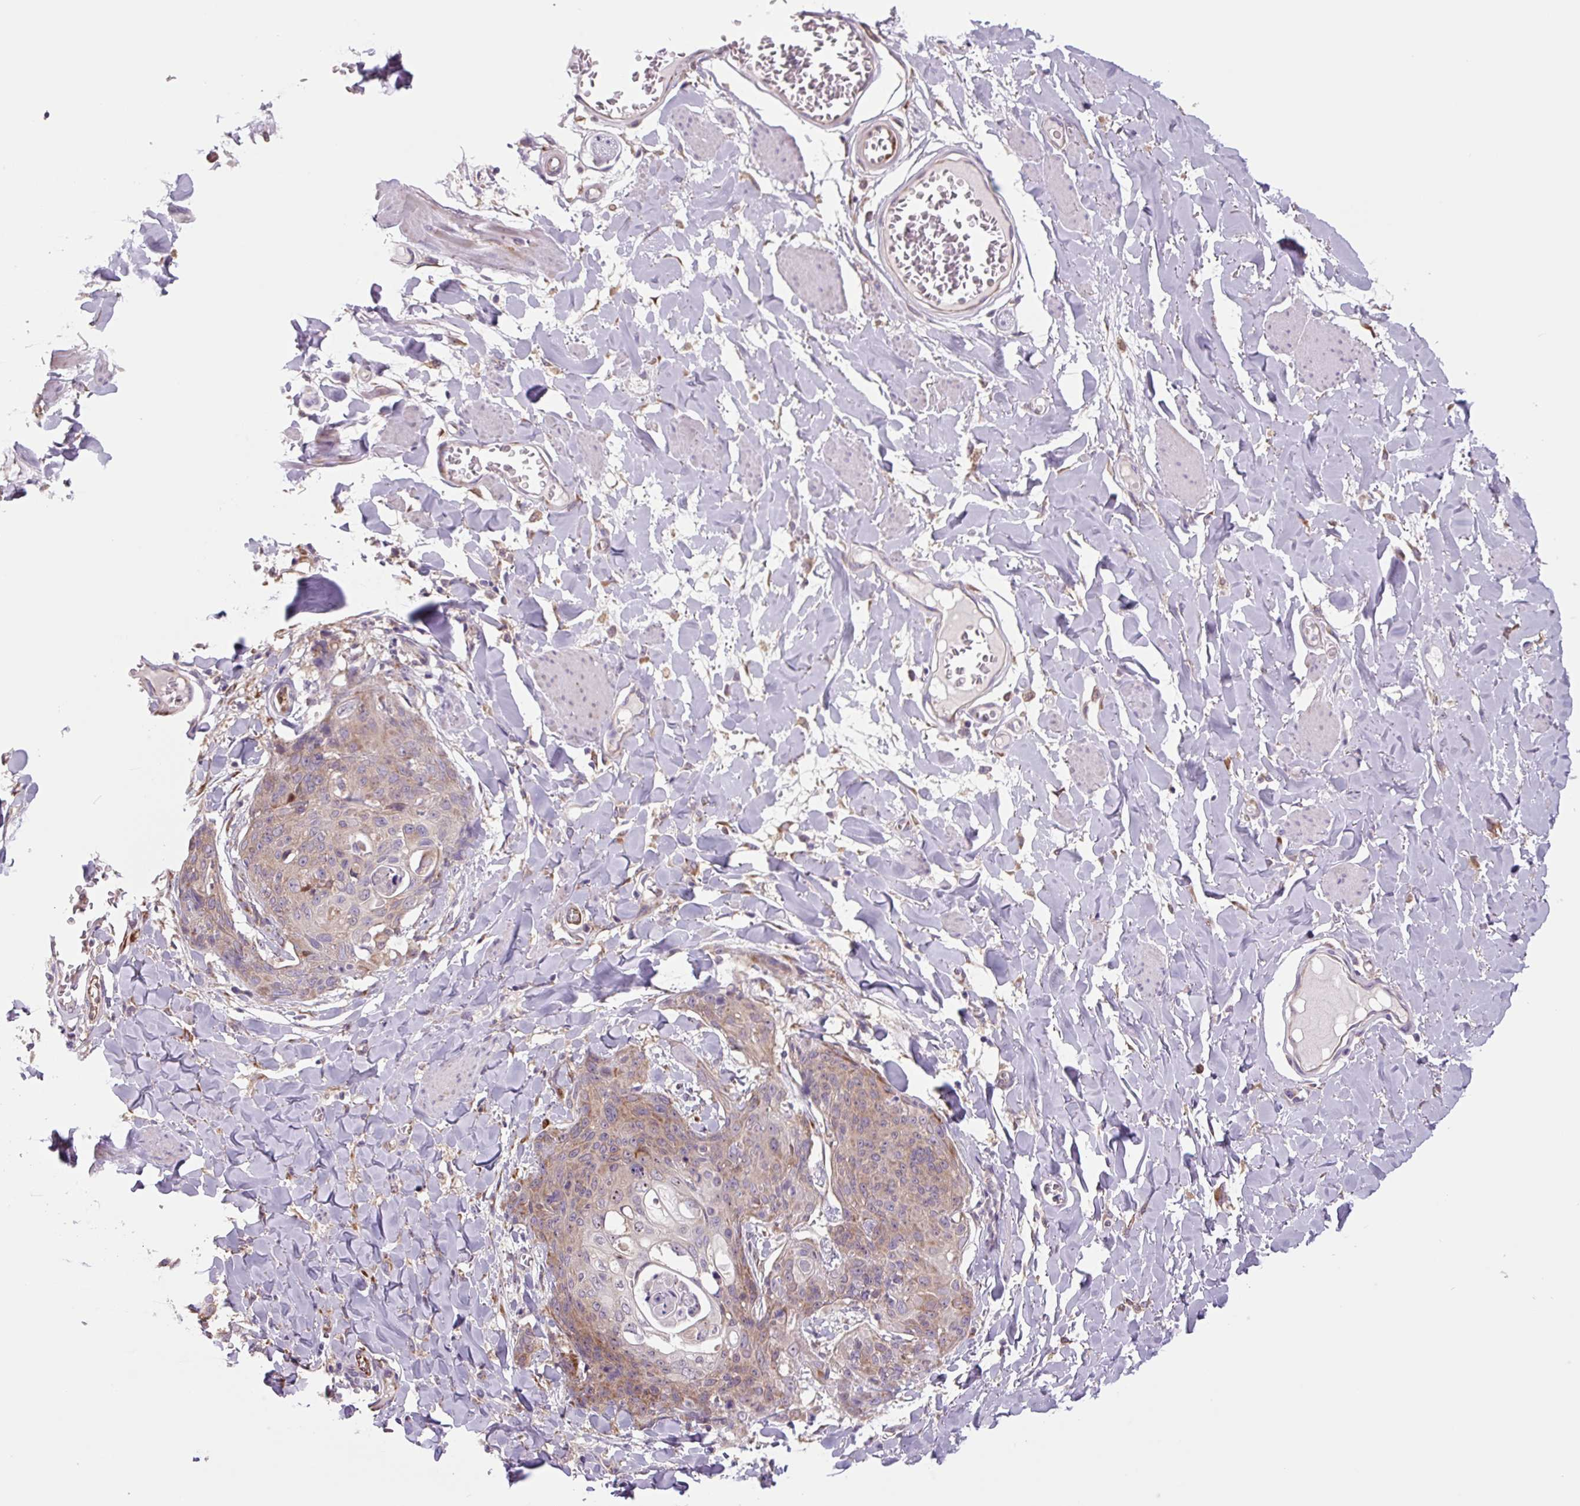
{"staining": {"intensity": "moderate", "quantity": "25%-75%", "location": "cytoplasmic/membranous"}, "tissue": "skin cancer", "cell_type": "Tumor cells", "image_type": "cancer", "snomed": [{"axis": "morphology", "description": "Squamous cell carcinoma, NOS"}, {"axis": "topography", "description": "Skin"}, {"axis": "topography", "description": "Vulva"}], "caption": "Immunohistochemistry (IHC) image of squamous cell carcinoma (skin) stained for a protein (brown), which displays medium levels of moderate cytoplasmic/membranous positivity in approximately 25%-75% of tumor cells.", "gene": "PLA2G4A", "patient": {"sex": "female", "age": 85}}